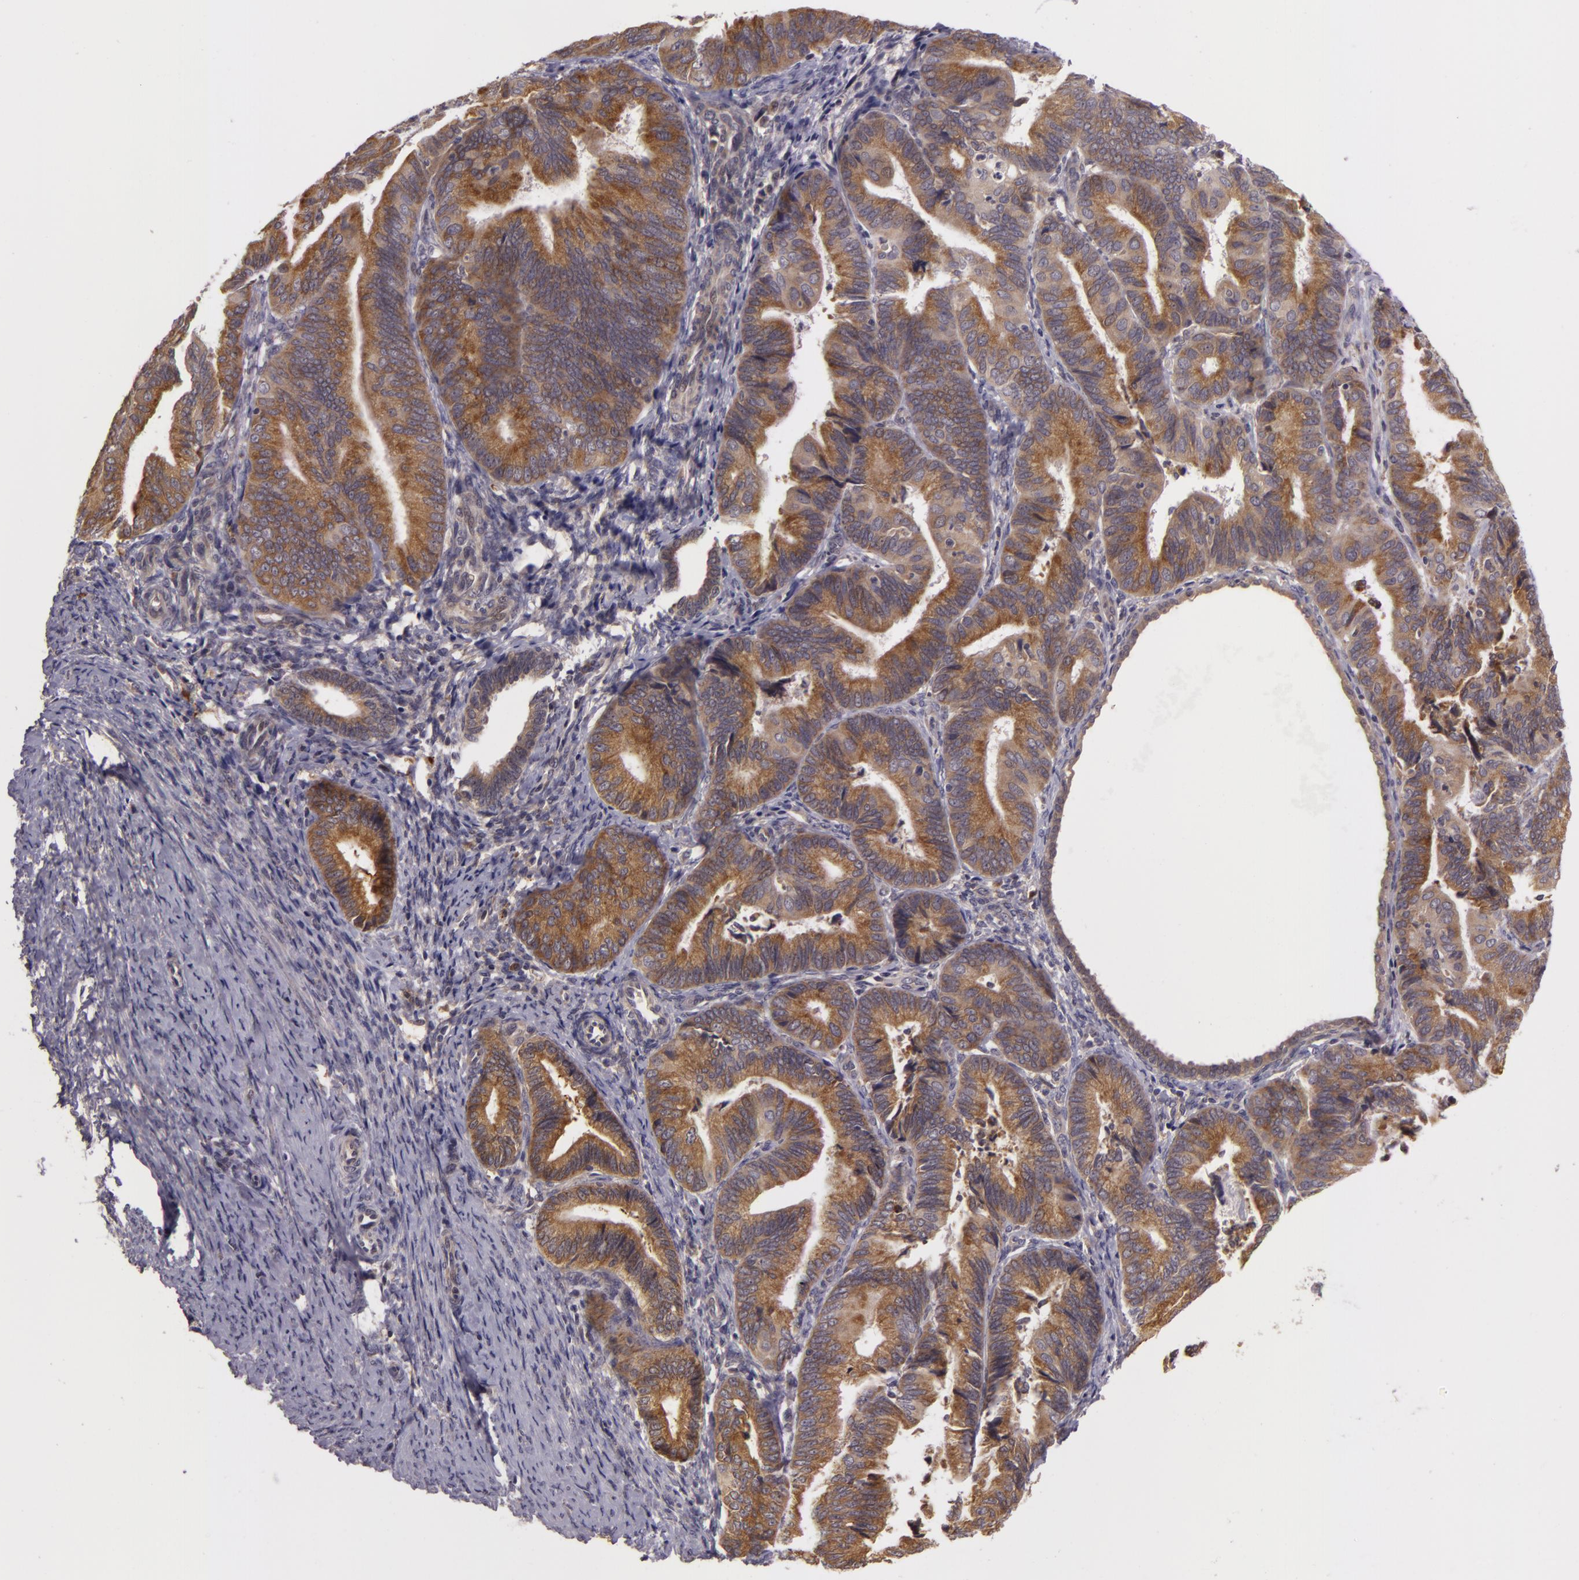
{"staining": {"intensity": "moderate", "quantity": ">75%", "location": "cytoplasmic/membranous"}, "tissue": "endometrial cancer", "cell_type": "Tumor cells", "image_type": "cancer", "snomed": [{"axis": "morphology", "description": "Adenocarcinoma, NOS"}, {"axis": "topography", "description": "Endometrium"}], "caption": "The photomicrograph exhibits a brown stain indicating the presence of a protein in the cytoplasmic/membranous of tumor cells in endometrial cancer (adenocarcinoma).", "gene": "PPP1R3F", "patient": {"sex": "female", "age": 63}}